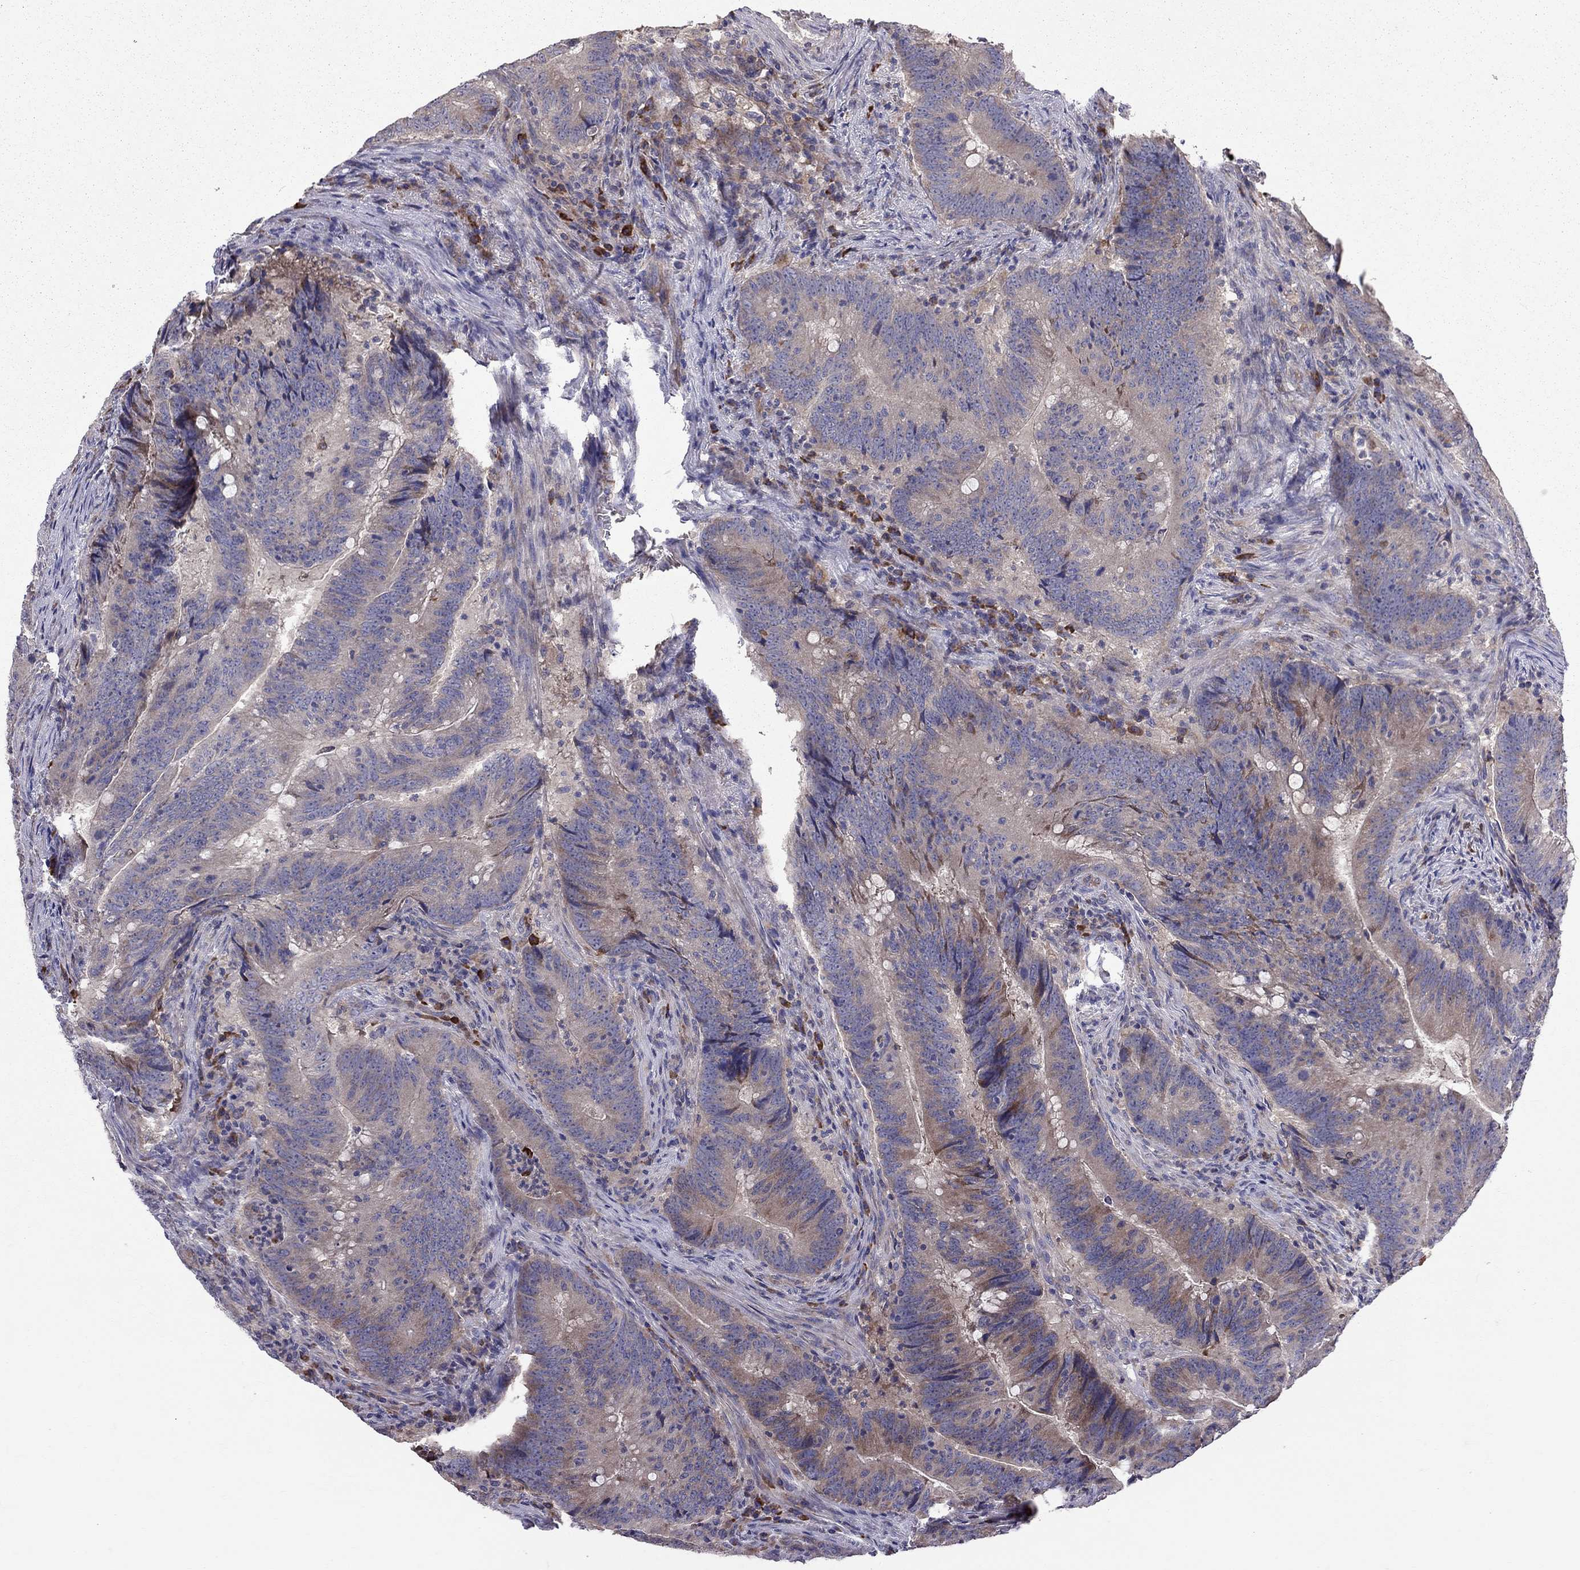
{"staining": {"intensity": "moderate", "quantity": "<25%", "location": "cytoplasmic/membranous"}, "tissue": "colorectal cancer", "cell_type": "Tumor cells", "image_type": "cancer", "snomed": [{"axis": "morphology", "description": "Adenocarcinoma, NOS"}, {"axis": "topography", "description": "Colon"}], "caption": "Approximately <25% of tumor cells in human colorectal cancer display moderate cytoplasmic/membranous protein positivity as visualized by brown immunohistochemical staining.", "gene": "PIK3CG", "patient": {"sex": "female", "age": 87}}